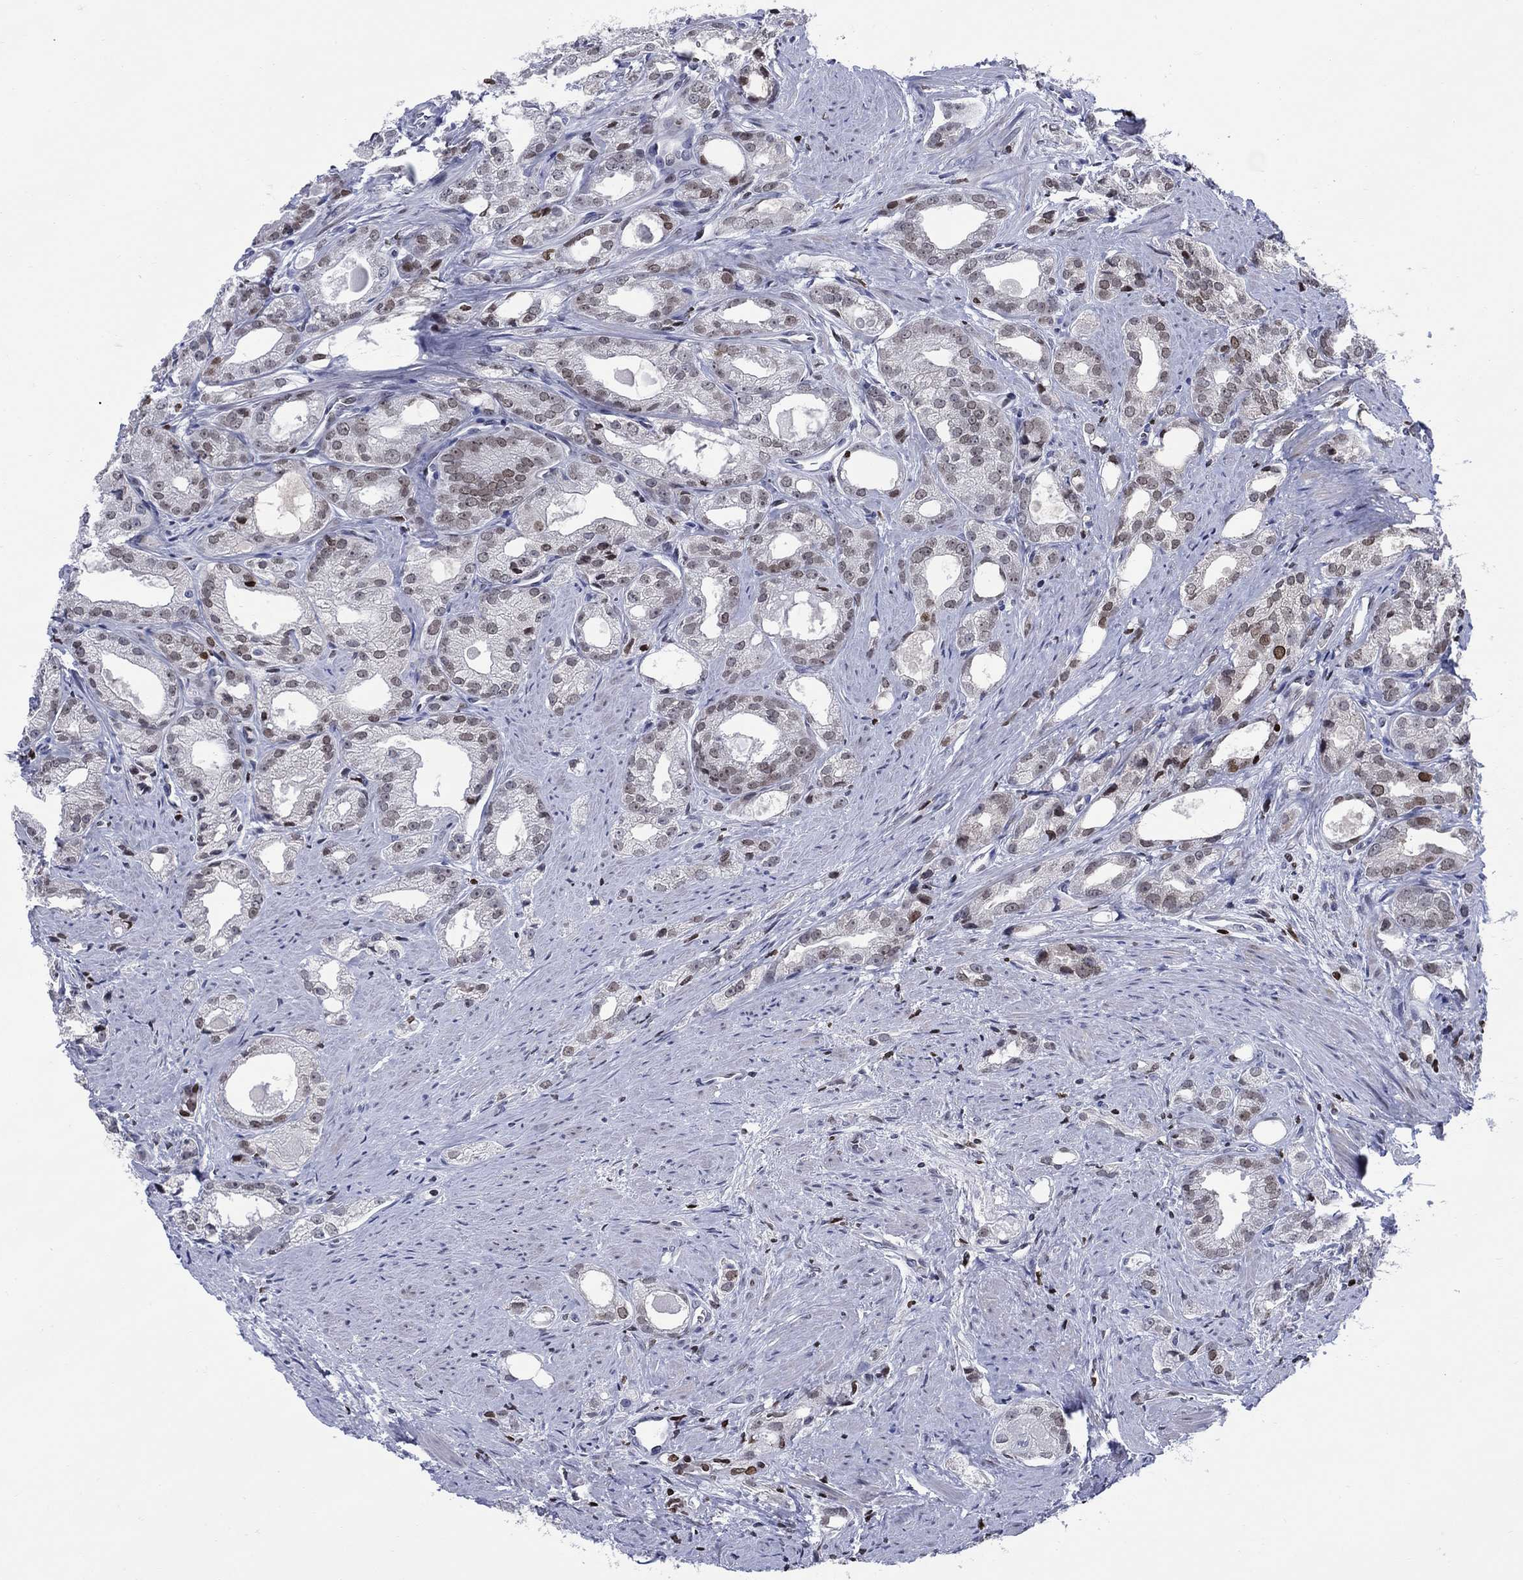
{"staining": {"intensity": "weak", "quantity": "25%-75%", "location": "nuclear"}, "tissue": "prostate cancer", "cell_type": "Tumor cells", "image_type": "cancer", "snomed": [{"axis": "morphology", "description": "Adenocarcinoma, NOS"}, {"axis": "morphology", "description": "Adenocarcinoma, High grade"}, {"axis": "topography", "description": "Prostate"}], "caption": "Adenocarcinoma (high-grade) (prostate) stained for a protein (brown) shows weak nuclear positive positivity in about 25%-75% of tumor cells.", "gene": "HMGA1", "patient": {"sex": "male", "age": 70}}